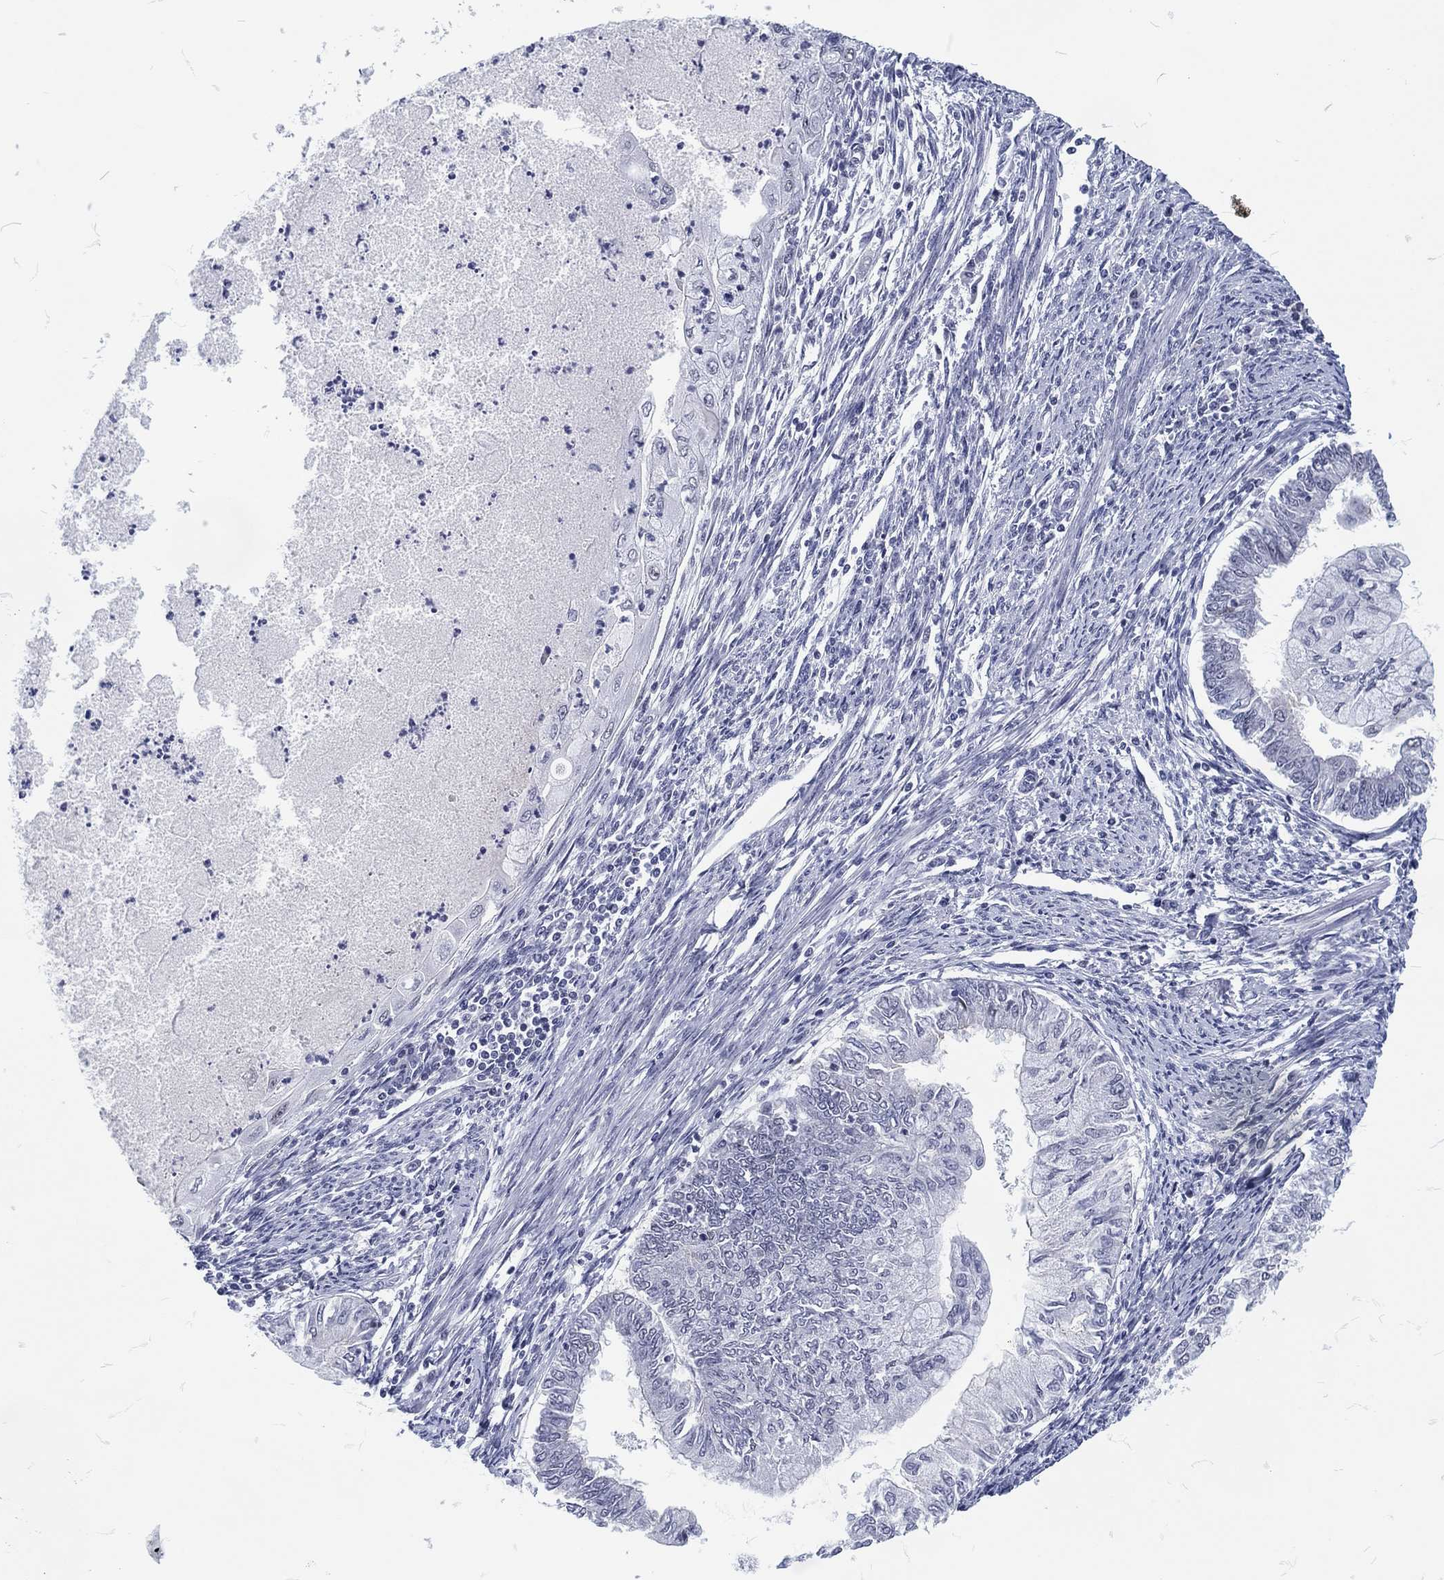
{"staining": {"intensity": "negative", "quantity": "none", "location": "none"}, "tissue": "endometrial cancer", "cell_type": "Tumor cells", "image_type": "cancer", "snomed": [{"axis": "morphology", "description": "Adenocarcinoma, NOS"}, {"axis": "topography", "description": "Endometrium"}], "caption": "DAB (3,3'-diaminobenzidine) immunohistochemical staining of adenocarcinoma (endometrial) demonstrates no significant positivity in tumor cells.", "gene": "MAPK8IP1", "patient": {"sex": "female", "age": 59}}